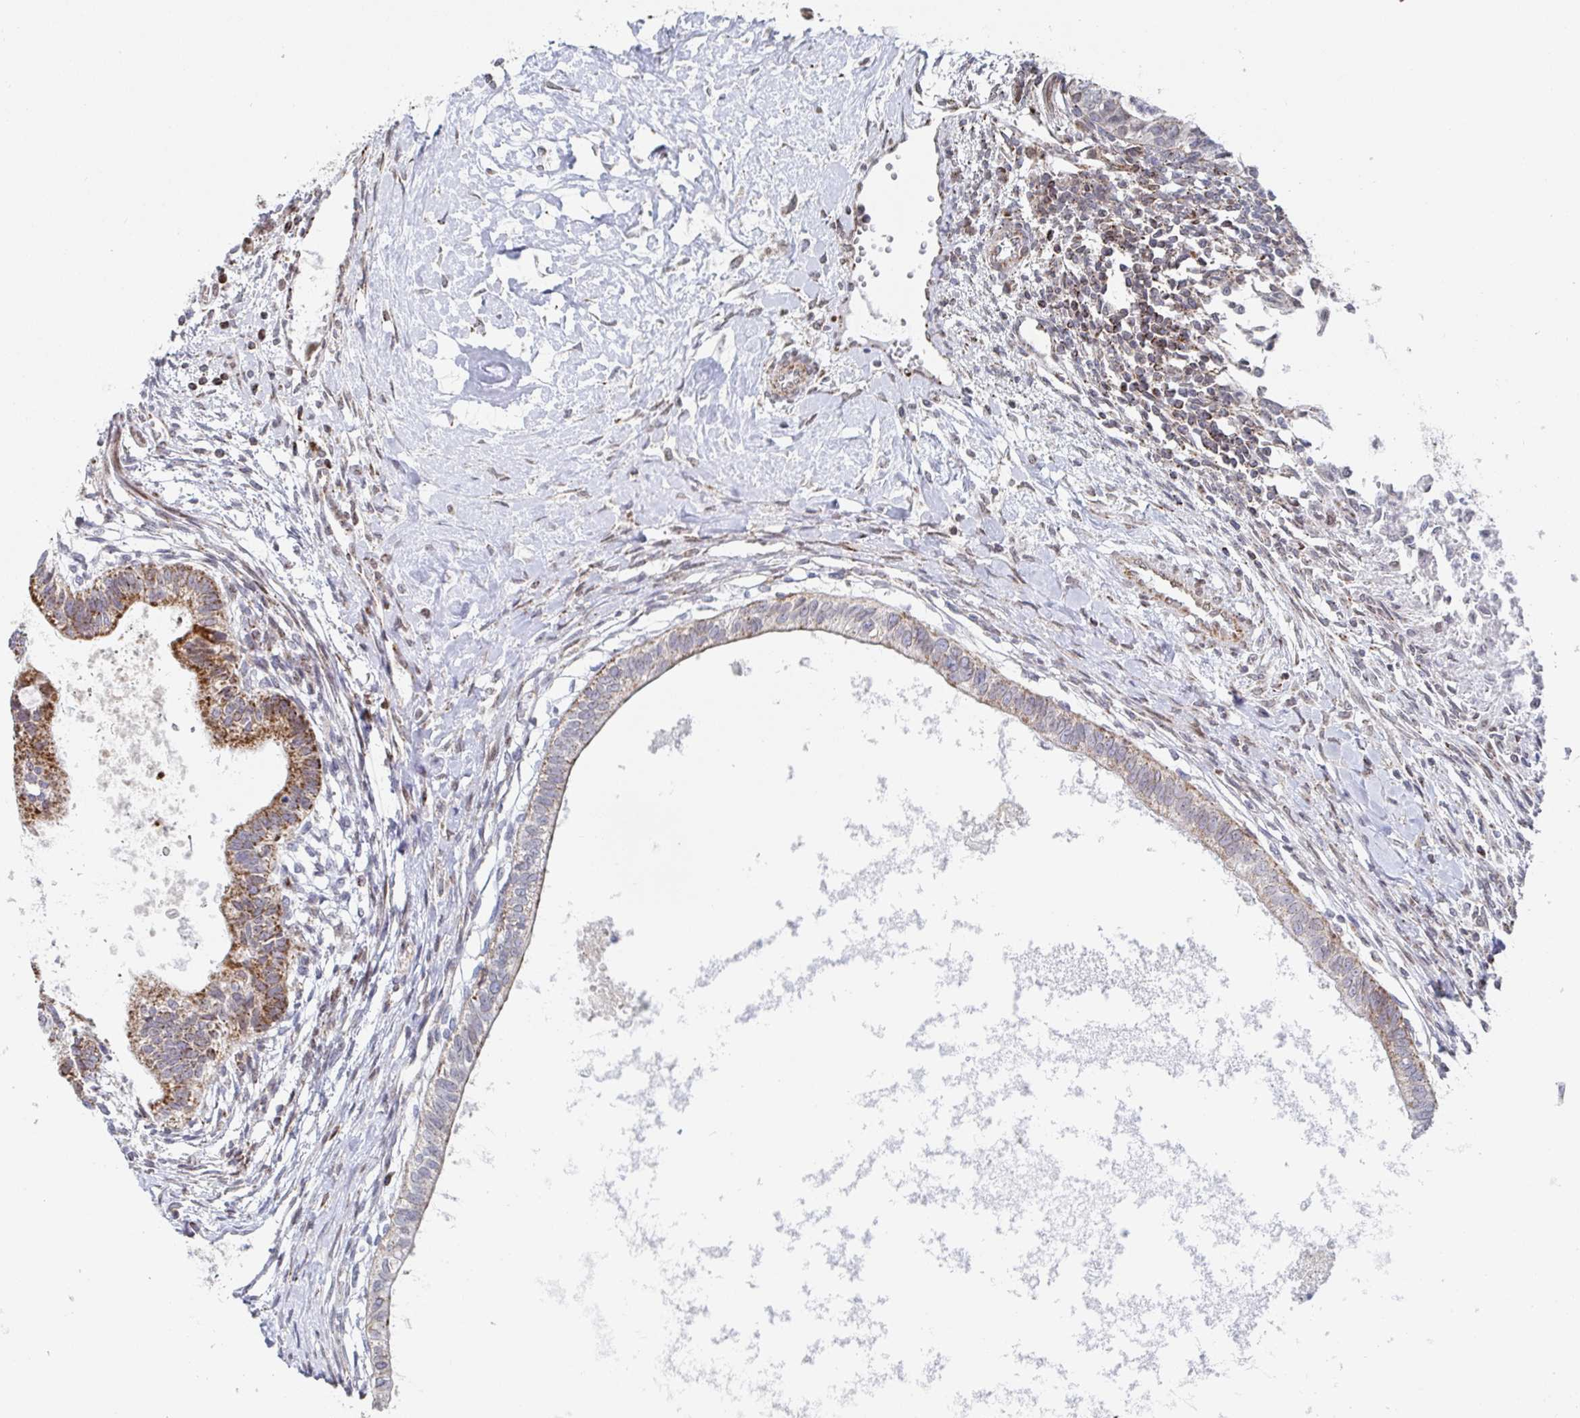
{"staining": {"intensity": "moderate", "quantity": "25%-75%", "location": "cytoplasmic/membranous"}, "tissue": "testis cancer", "cell_type": "Tumor cells", "image_type": "cancer", "snomed": [{"axis": "morphology", "description": "Carcinoma, Embryonal, NOS"}, {"axis": "topography", "description": "Testis"}], "caption": "Protein expression analysis of testis embryonal carcinoma demonstrates moderate cytoplasmic/membranous positivity in approximately 25%-75% of tumor cells. The staining was performed using DAB, with brown indicating positive protein expression. Nuclei are stained blue with hematoxylin.", "gene": "STARD8", "patient": {"sex": "male", "age": 37}}